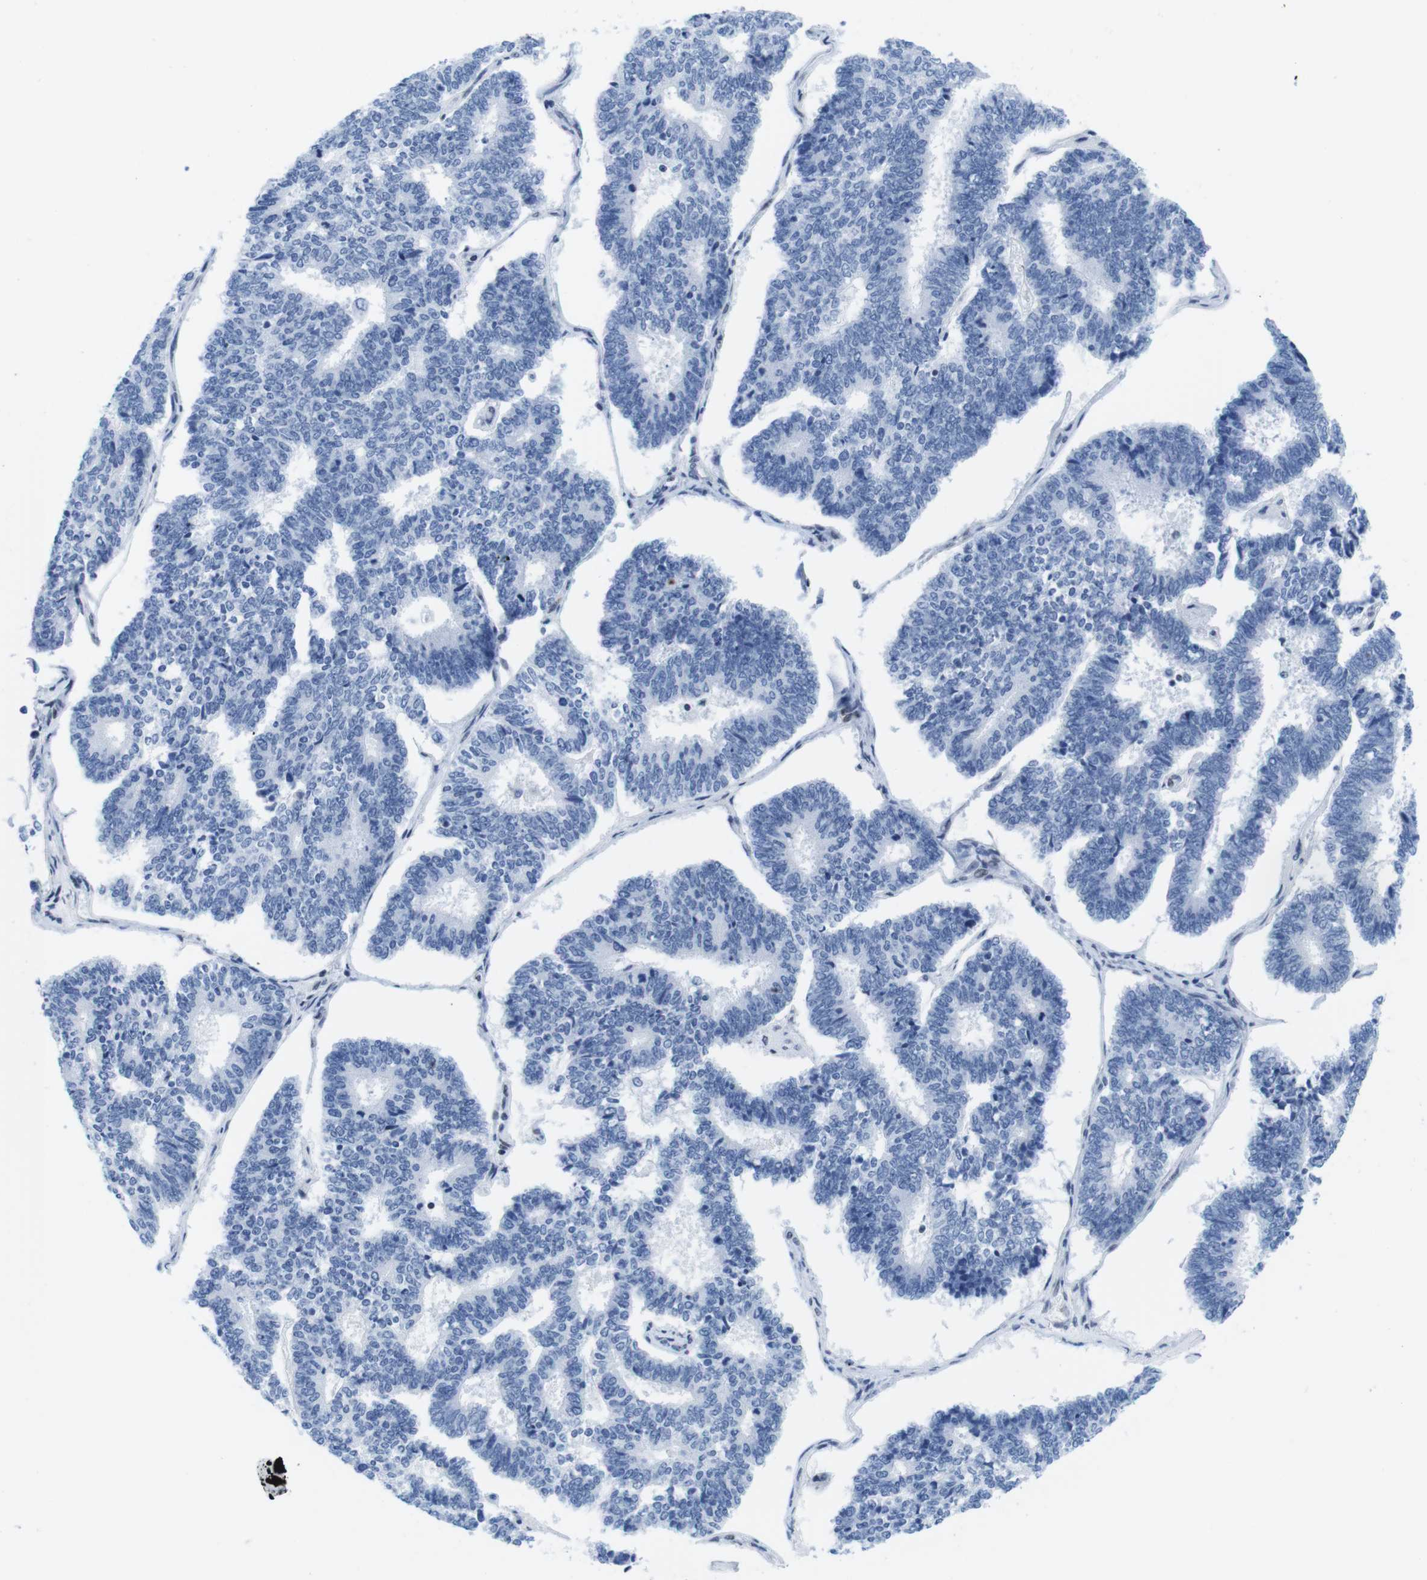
{"staining": {"intensity": "negative", "quantity": "none", "location": "none"}, "tissue": "endometrial cancer", "cell_type": "Tumor cells", "image_type": "cancer", "snomed": [{"axis": "morphology", "description": "Adenocarcinoma, NOS"}, {"axis": "topography", "description": "Endometrium"}], "caption": "Human endometrial cancer (adenocarcinoma) stained for a protein using immunohistochemistry (IHC) displays no positivity in tumor cells.", "gene": "IFI16", "patient": {"sex": "female", "age": 70}}